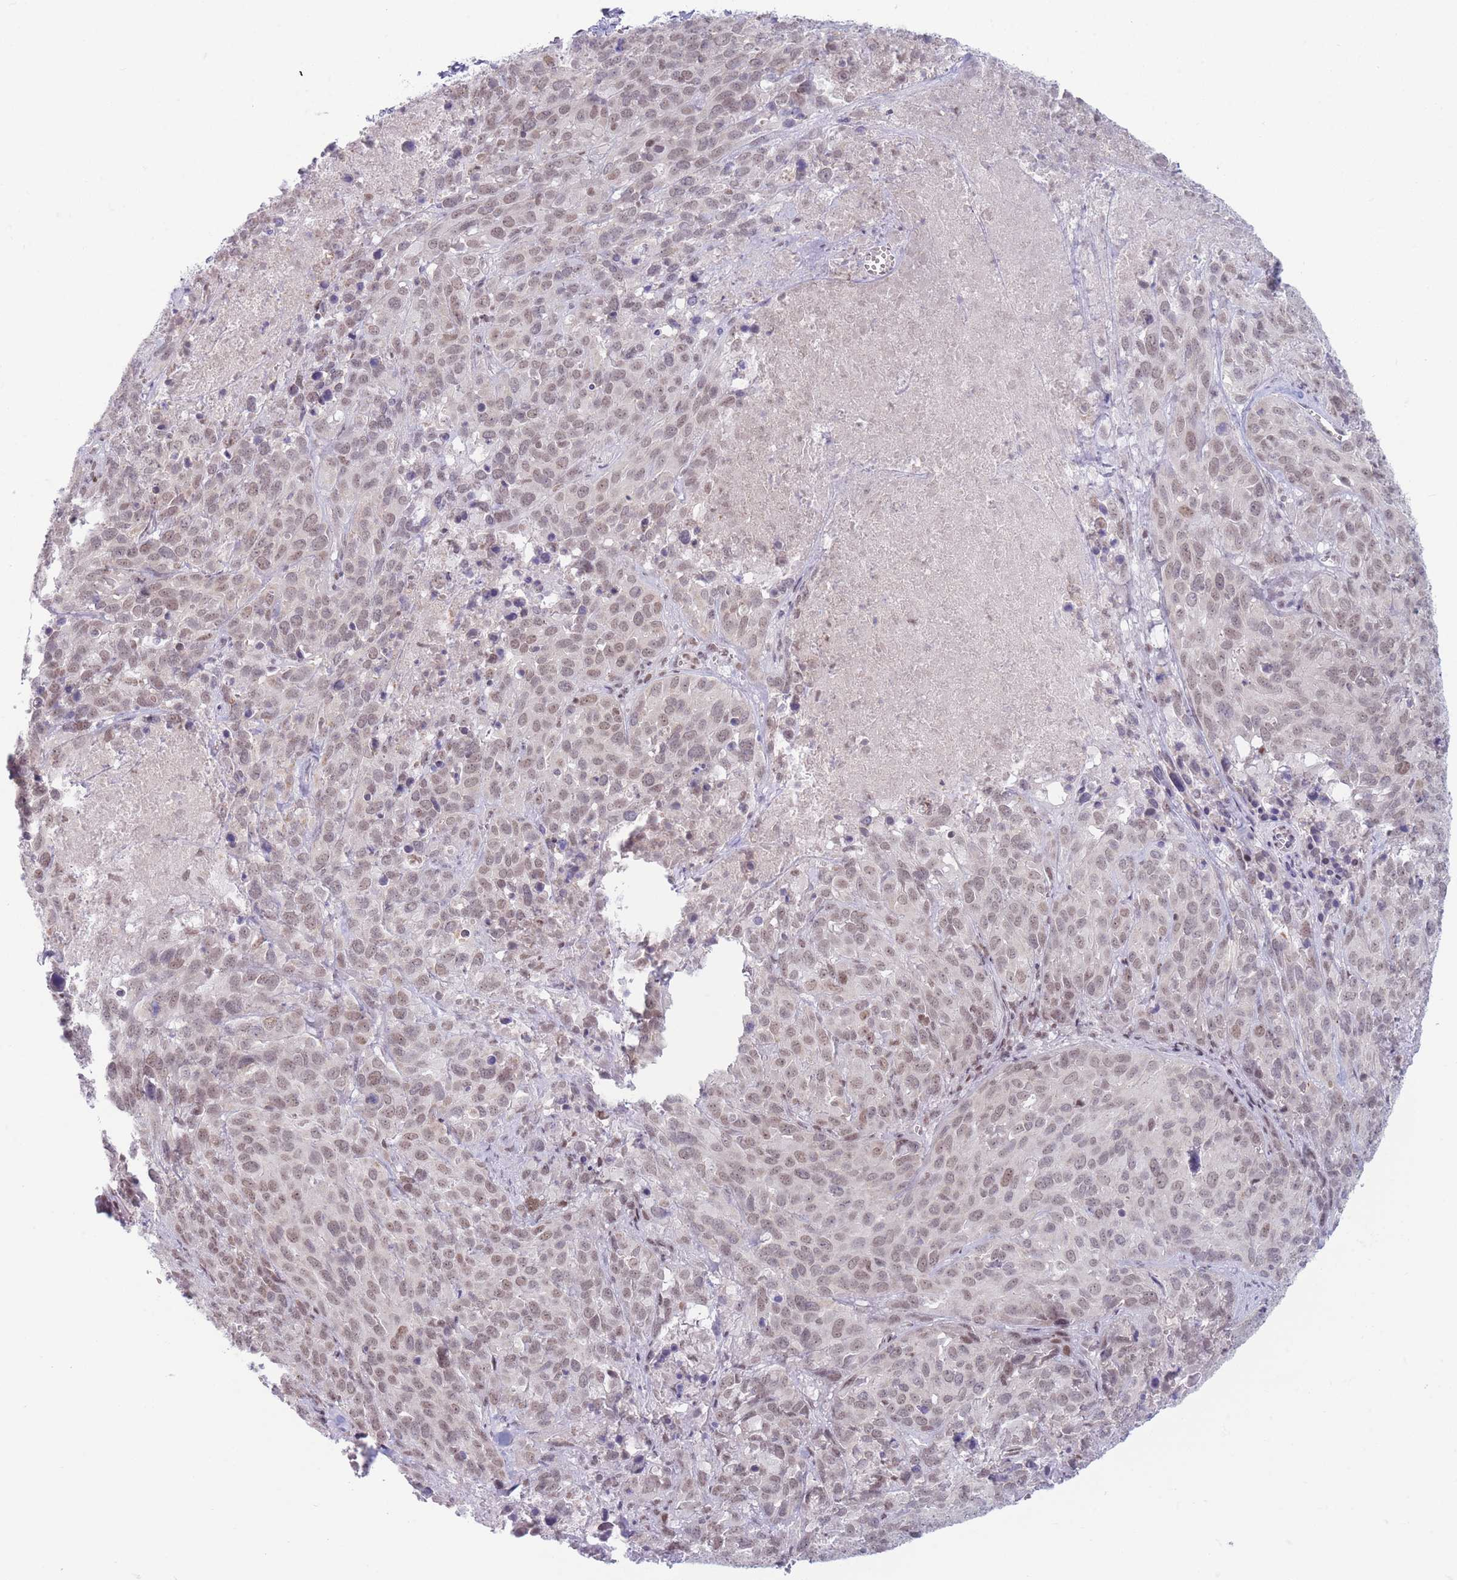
{"staining": {"intensity": "moderate", "quantity": "25%-75%", "location": "nuclear"}, "tissue": "cervical cancer", "cell_type": "Tumor cells", "image_type": "cancer", "snomed": [{"axis": "morphology", "description": "Squamous cell carcinoma, NOS"}, {"axis": "topography", "description": "Cervix"}], "caption": "Protein expression analysis of human cervical cancer (squamous cell carcinoma) reveals moderate nuclear staining in approximately 25%-75% of tumor cells.", "gene": "ARID3B", "patient": {"sex": "female", "age": 51}}